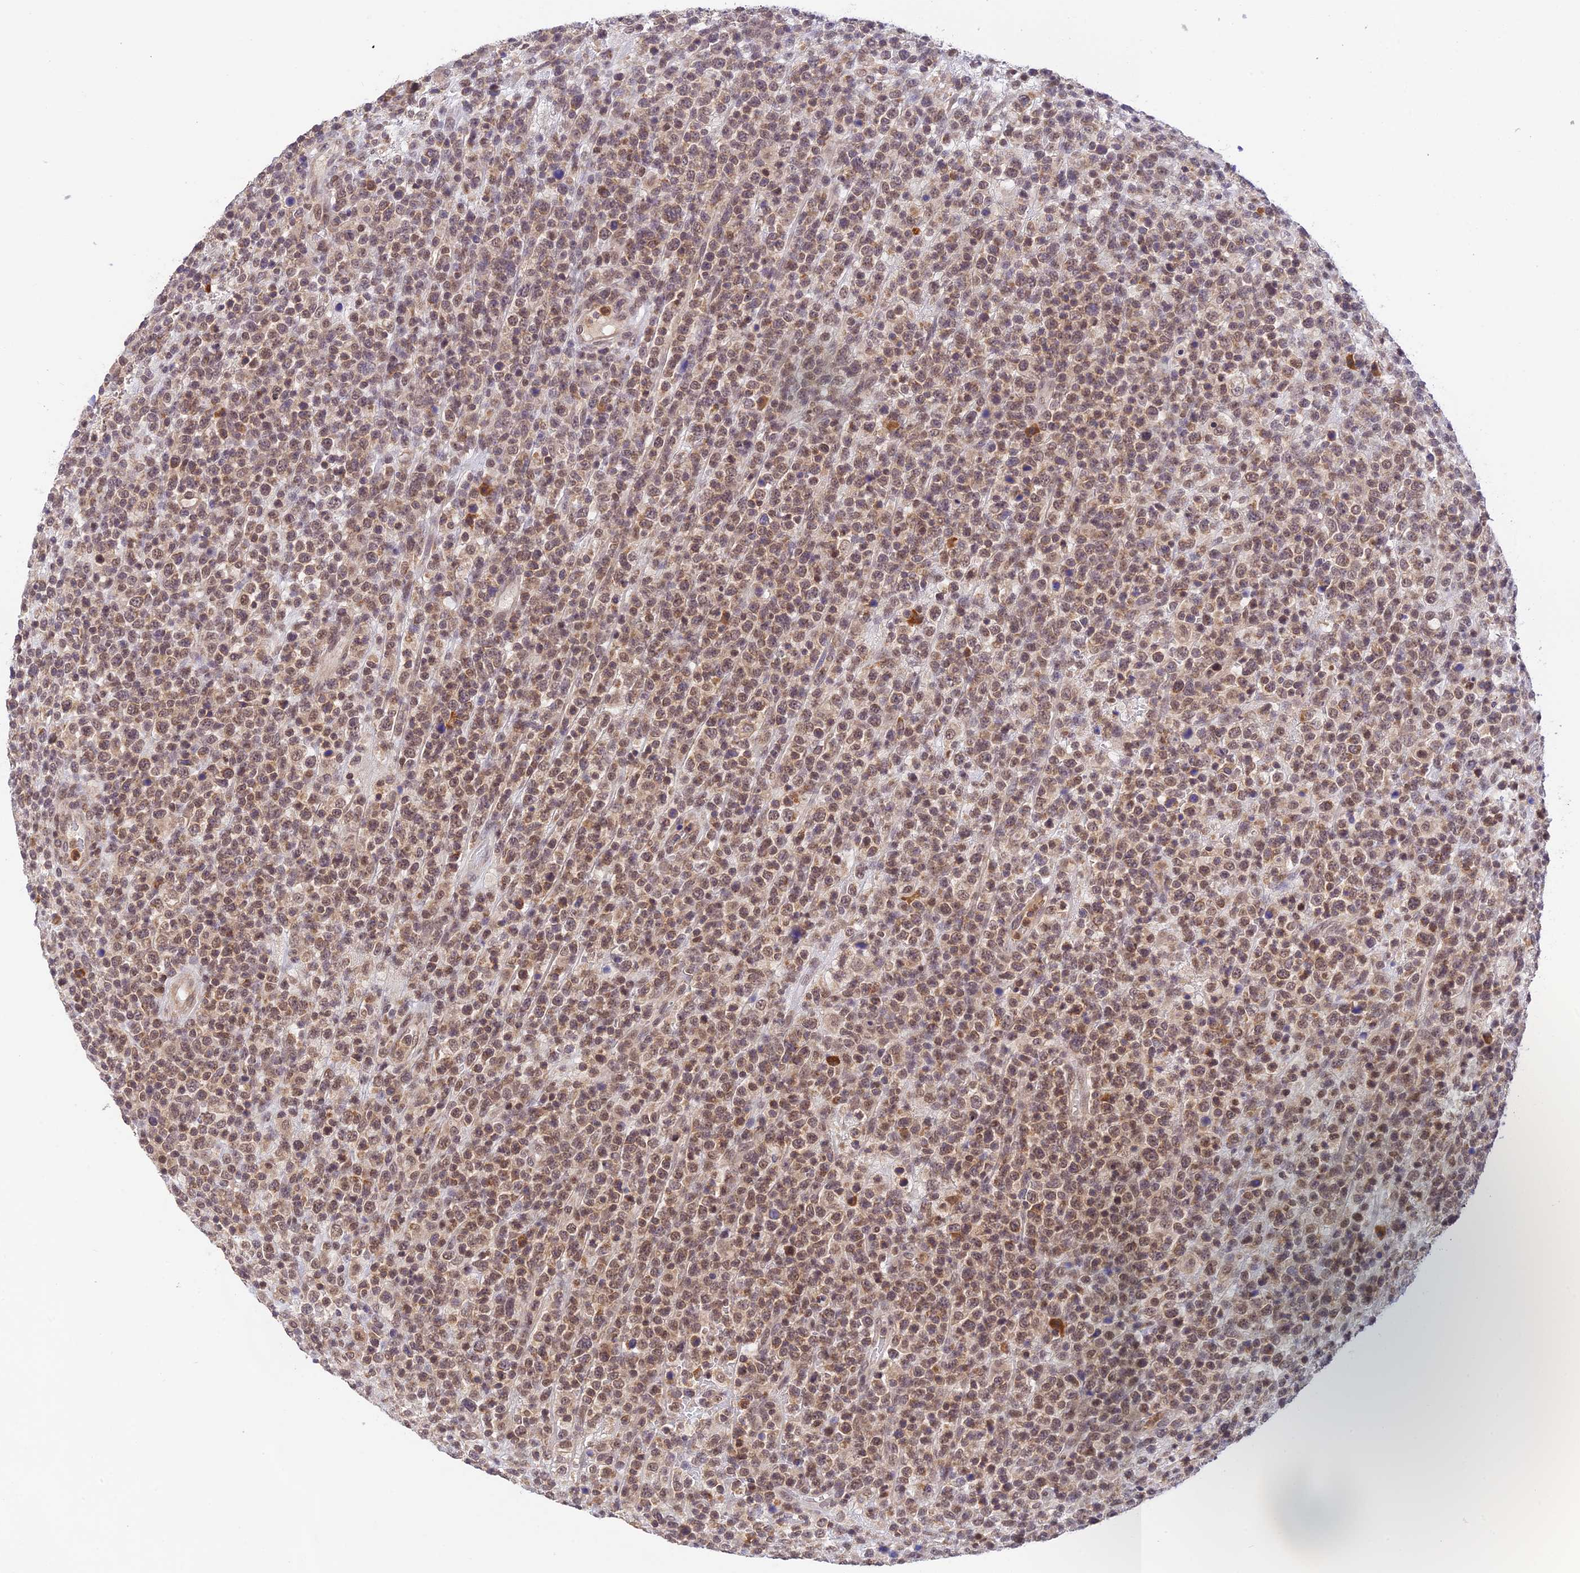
{"staining": {"intensity": "weak", "quantity": ">75%", "location": "cytoplasmic/membranous,nuclear"}, "tissue": "lymphoma", "cell_type": "Tumor cells", "image_type": "cancer", "snomed": [{"axis": "morphology", "description": "Malignant lymphoma, non-Hodgkin's type, High grade"}, {"axis": "topography", "description": "Colon"}], "caption": "IHC staining of high-grade malignant lymphoma, non-Hodgkin's type, which displays low levels of weak cytoplasmic/membranous and nuclear positivity in about >75% of tumor cells indicating weak cytoplasmic/membranous and nuclear protein positivity. The staining was performed using DAB (3,3'-diaminobenzidine) (brown) for protein detection and nuclei were counterstained in hematoxylin (blue).", "gene": "PEX16", "patient": {"sex": "female", "age": 53}}